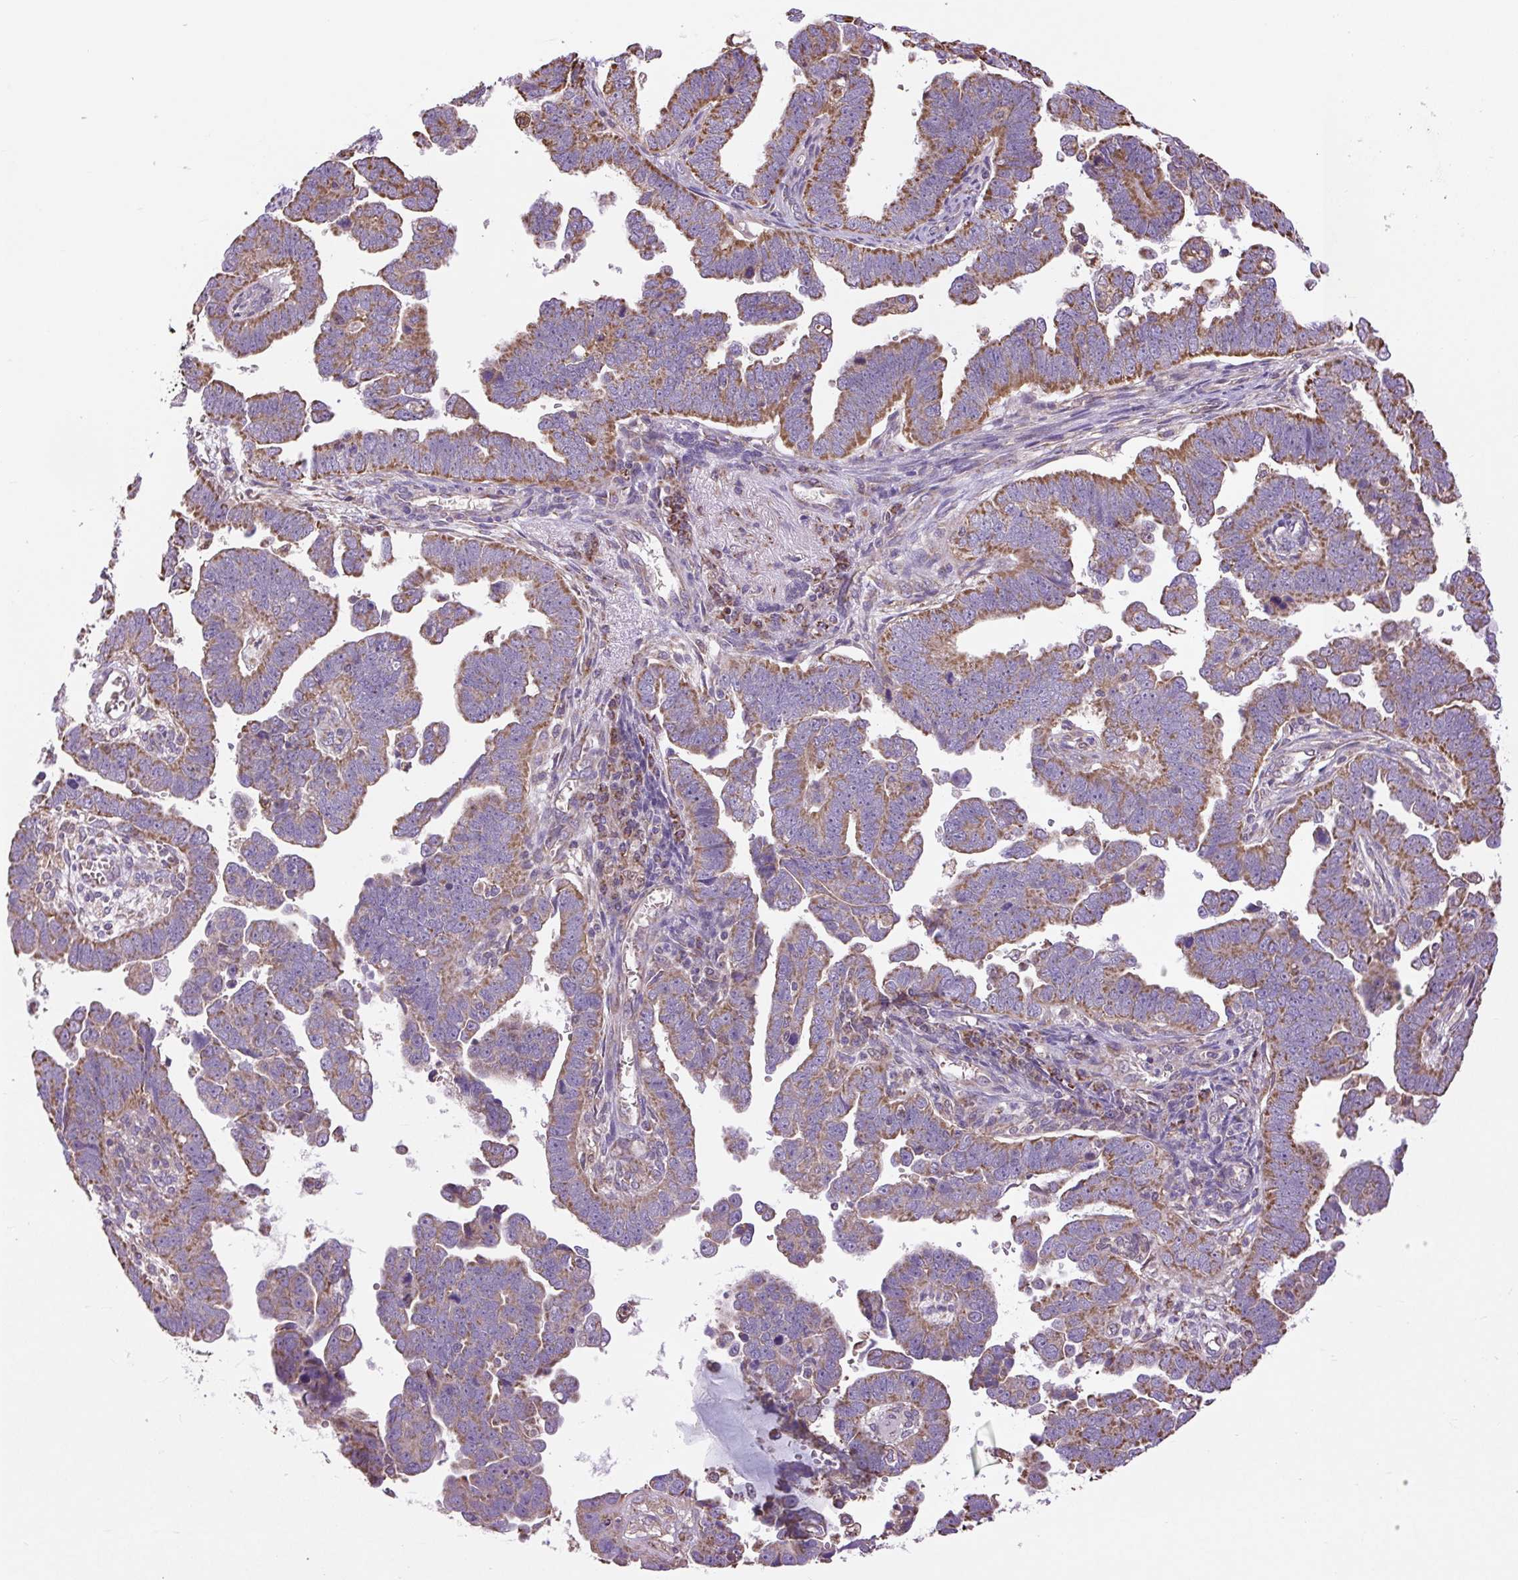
{"staining": {"intensity": "moderate", "quantity": ">75%", "location": "cytoplasmic/membranous"}, "tissue": "endometrial cancer", "cell_type": "Tumor cells", "image_type": "cancer", "snomed": [{"axis": "morphology", "description": "Adenocarcinoma, NOS"}, {"axis": "topography", "description": "Endometrium"}], "caption": "This micrograph reveals adenocarcinoma (endometrial) stained with immunohistochemistry to label a protein in brown. The cytoplasmic/membranous of tumor cells show moderate positivity for the protein. Nuclei are counter-stained blue.", "gene": "PLCG1", "patient": {"sex": "female", "age": 75}}